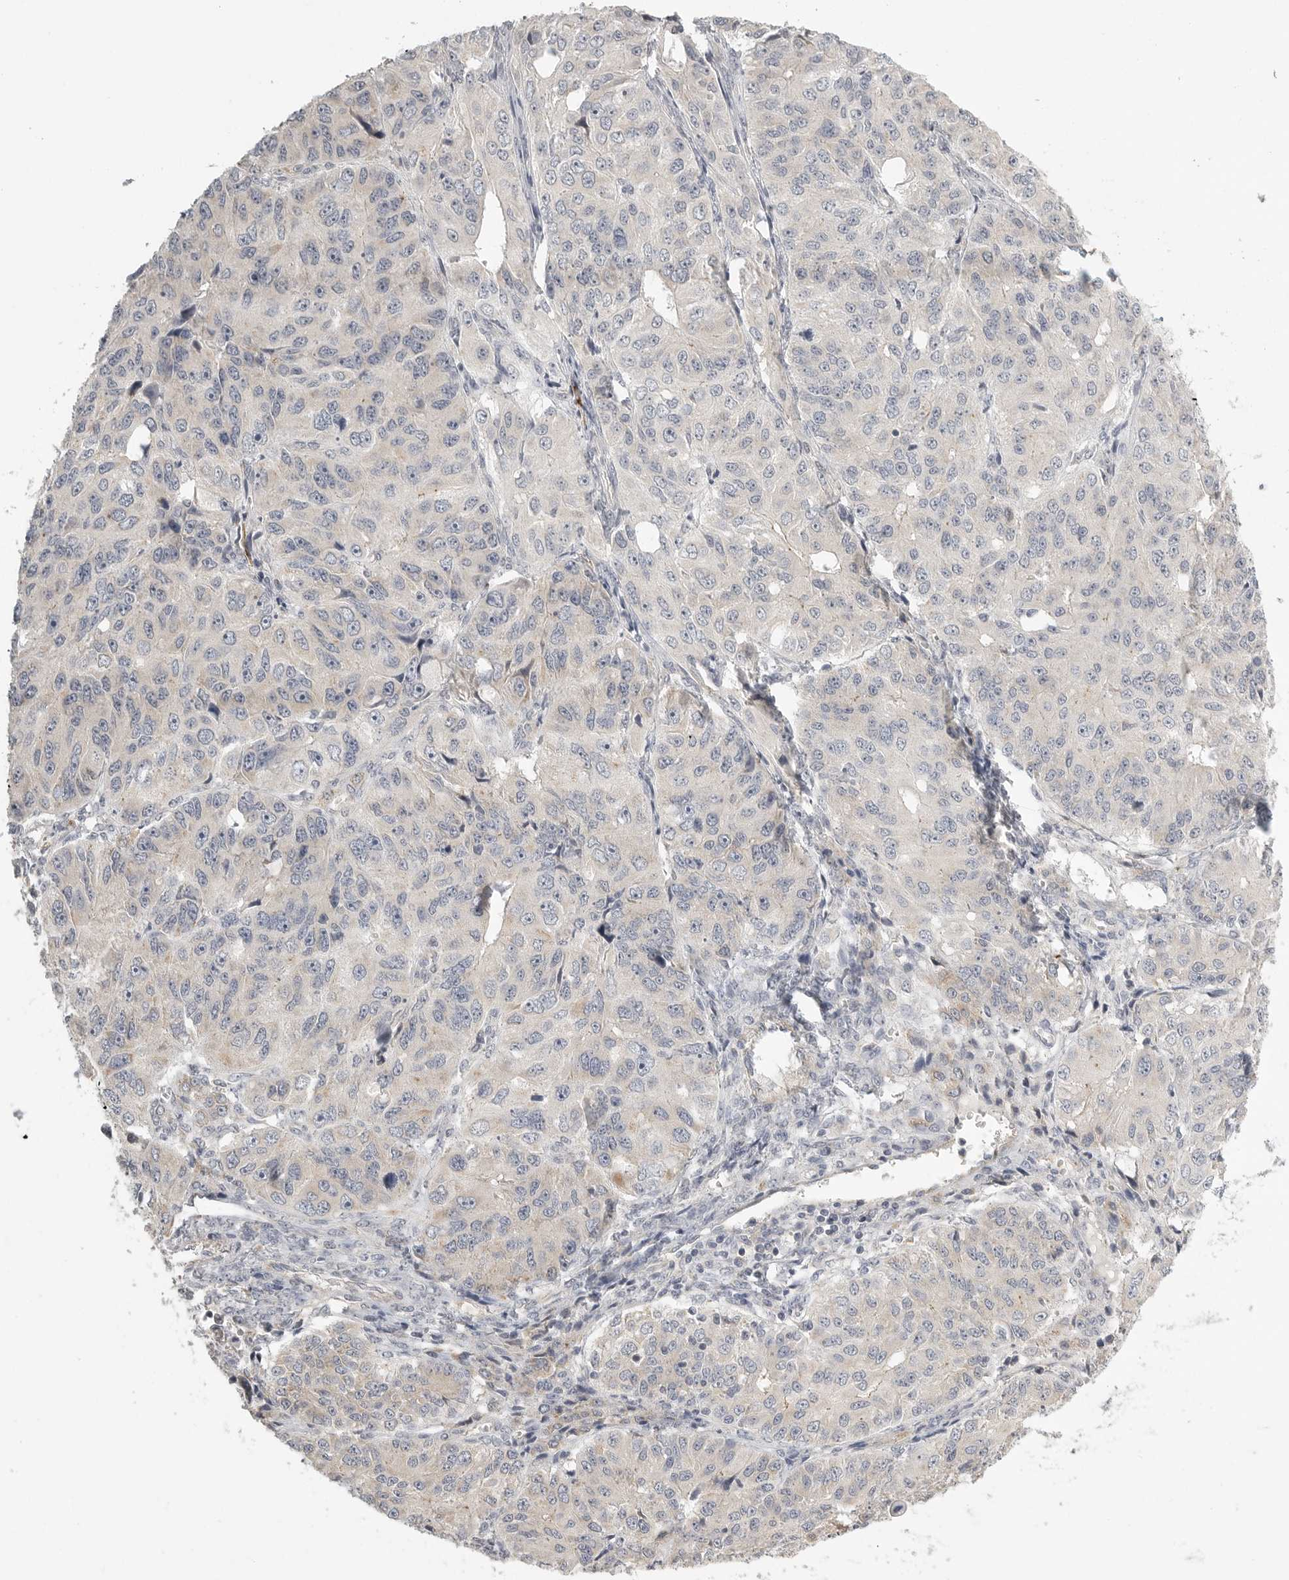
{"staining": {"intensity": "negative", "quantity": "none", "location": "none"}, "tissue": "ovarian cancer", "cell_type": "Tumor cells", "image_type": "cancer", "snomed": [{"axis": "morphology", "description": "Carcinoma, endometroid"}, {"axis": "topography", "description": "Ovary"}], "caption": "A histopathology image of human ovarian endometroid carcinoma is negative for staining in tumor cells.", "gene": "STAB2", "patient": {"sex": "female", "age": 51}}